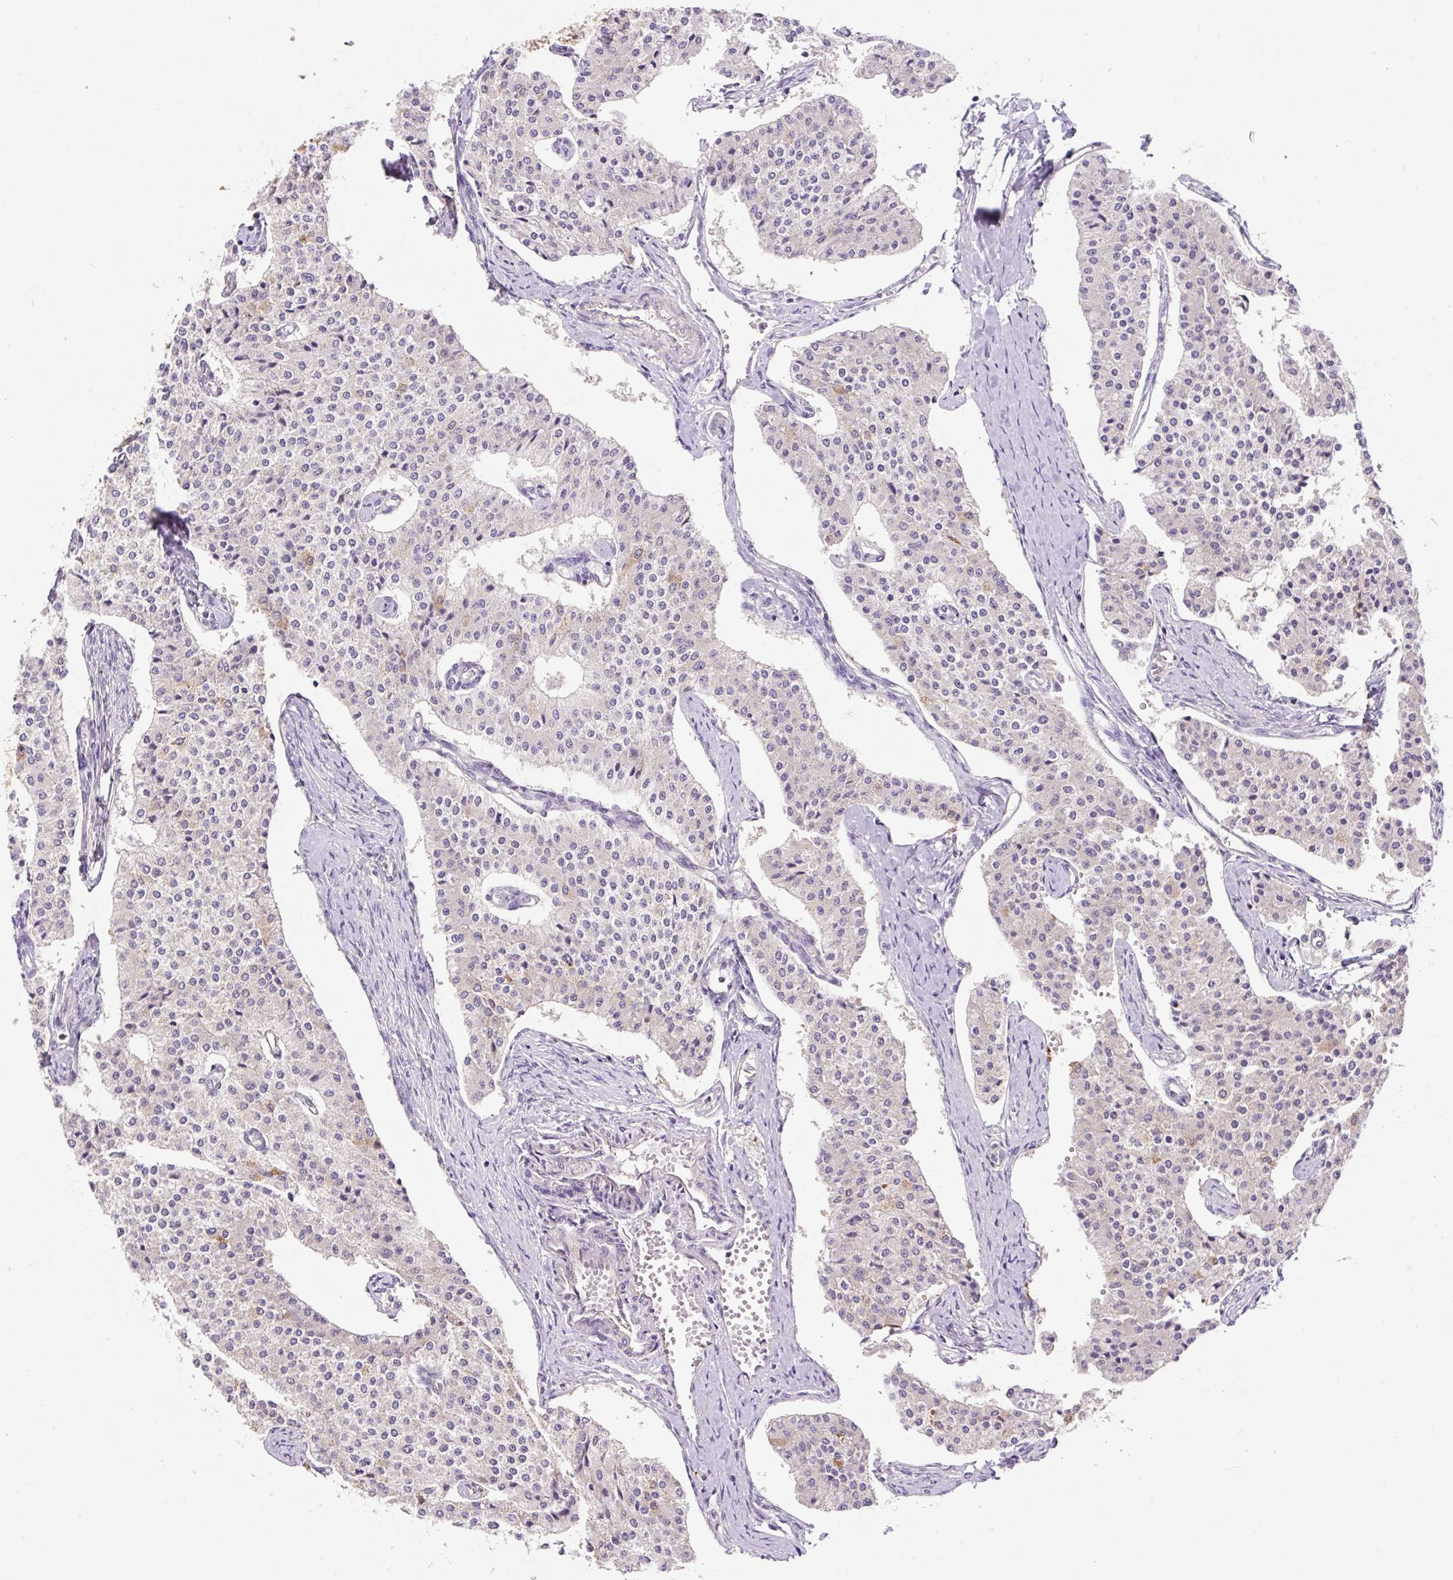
{"staining": {"intensity": "weak", "quantity": "<25%", "location": "cytoplasmic/membranous"}, "tissue": "carcinoid", "cell_type": "Tumor cells", "image_type": "cancer", "snomed": [{"axis": "morphology", "description": "Carcinoid, malignant, NOS"}, {"axis": "topography", "description": "Colon"}], "caption": "Human malignant carcinoid stained for a protein using immunohistochemistry reveals no expression in tumor cells.", "gene": "COX8A", "patient": {"sex": "female", "age": 52}}